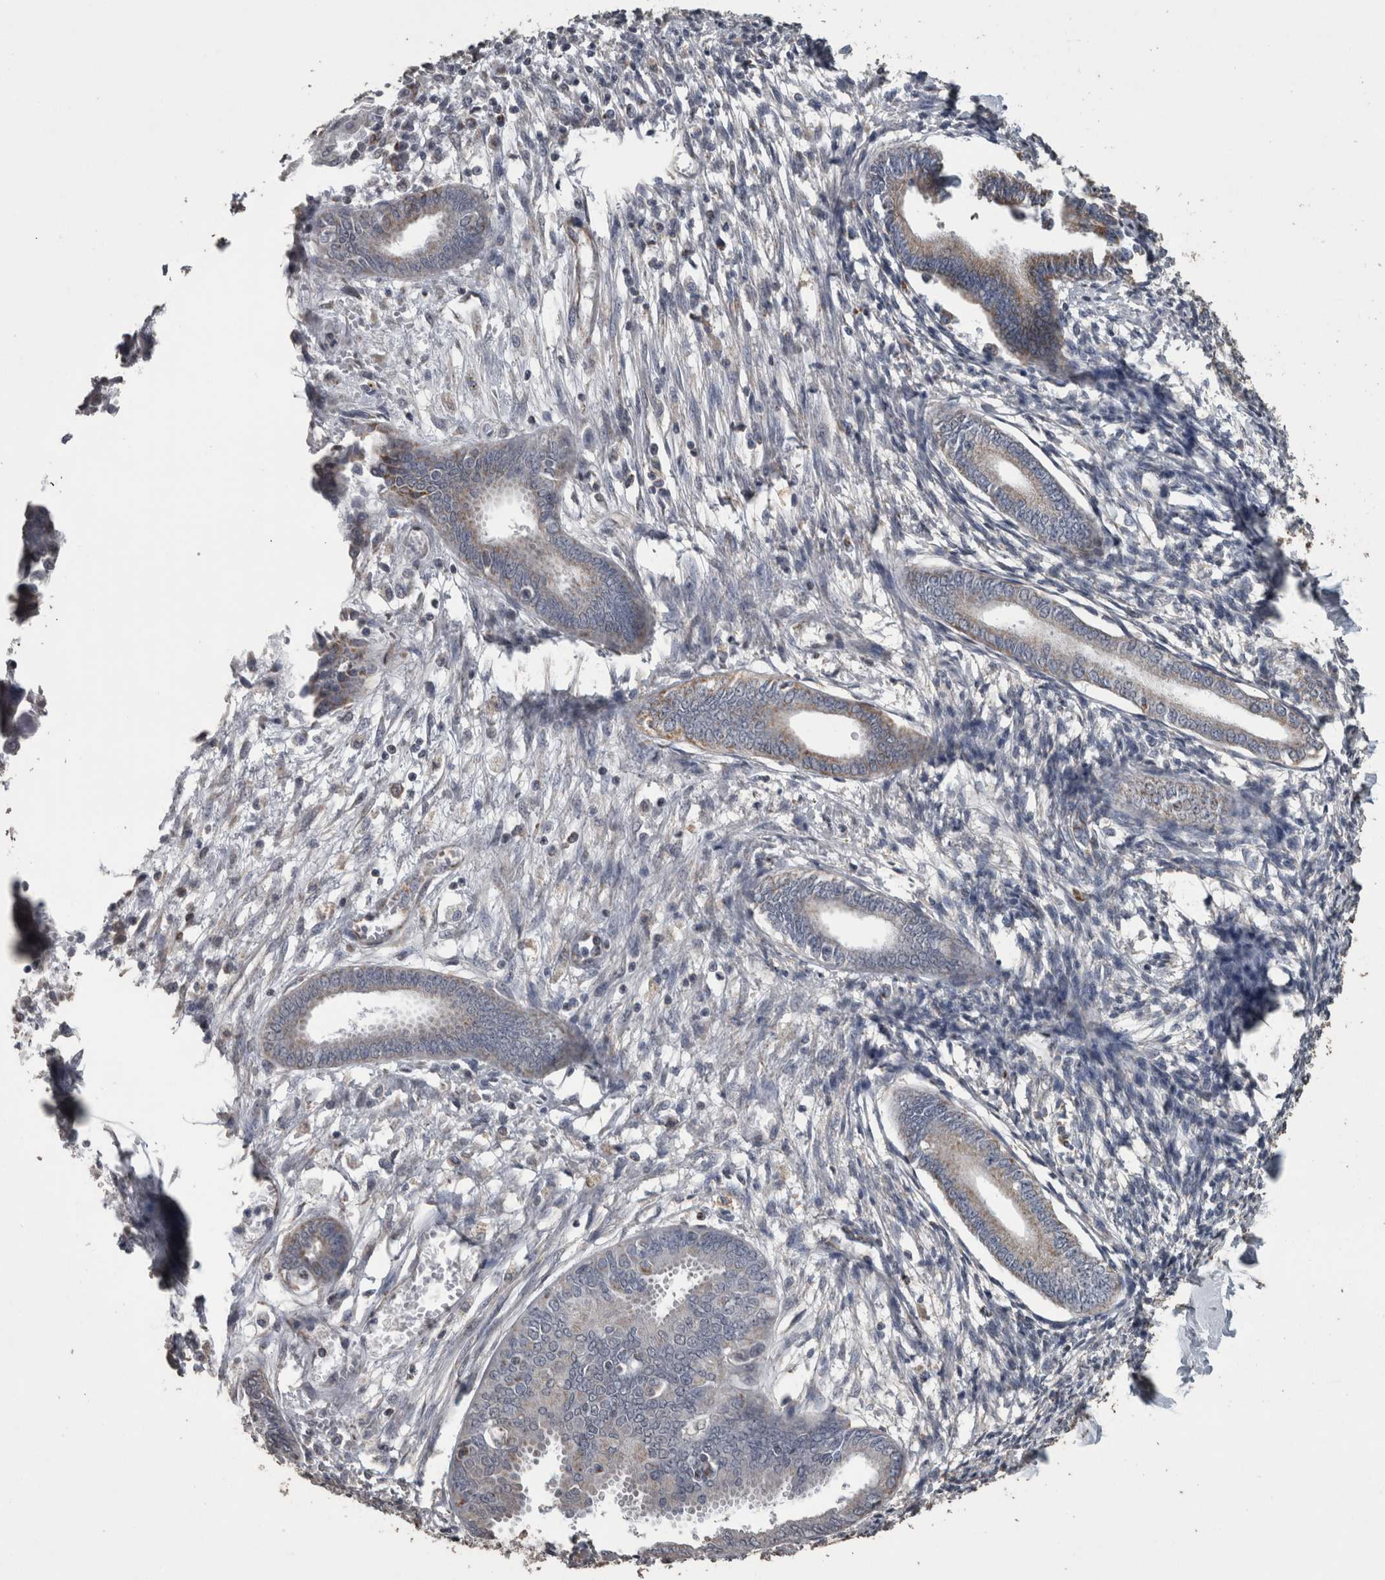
{"staining": {"intensity": "negative", "quantity": "none", "location": "none"}, "tissue": "endometrium", "cell_type": "Cells in endometrial stroma", "image_type": "normal", "snomed": [{"axis": "morphology", "description": "Normal tissue, NOS"}, {"axis": "topography", "description": "Endometrium"}], "caption": "Immunohistochemistry micrograph of unremarkable human endometrium stained for a protein (brown), which exhibits no staining in cells in endometrial stroma. (DAB (3,3'-diaminobenzidine) immunohistochemistry (IHC) with hematoxylin counter stain).", "gene": "ACADM", "patient": {"sex": "female", "age": 56}}